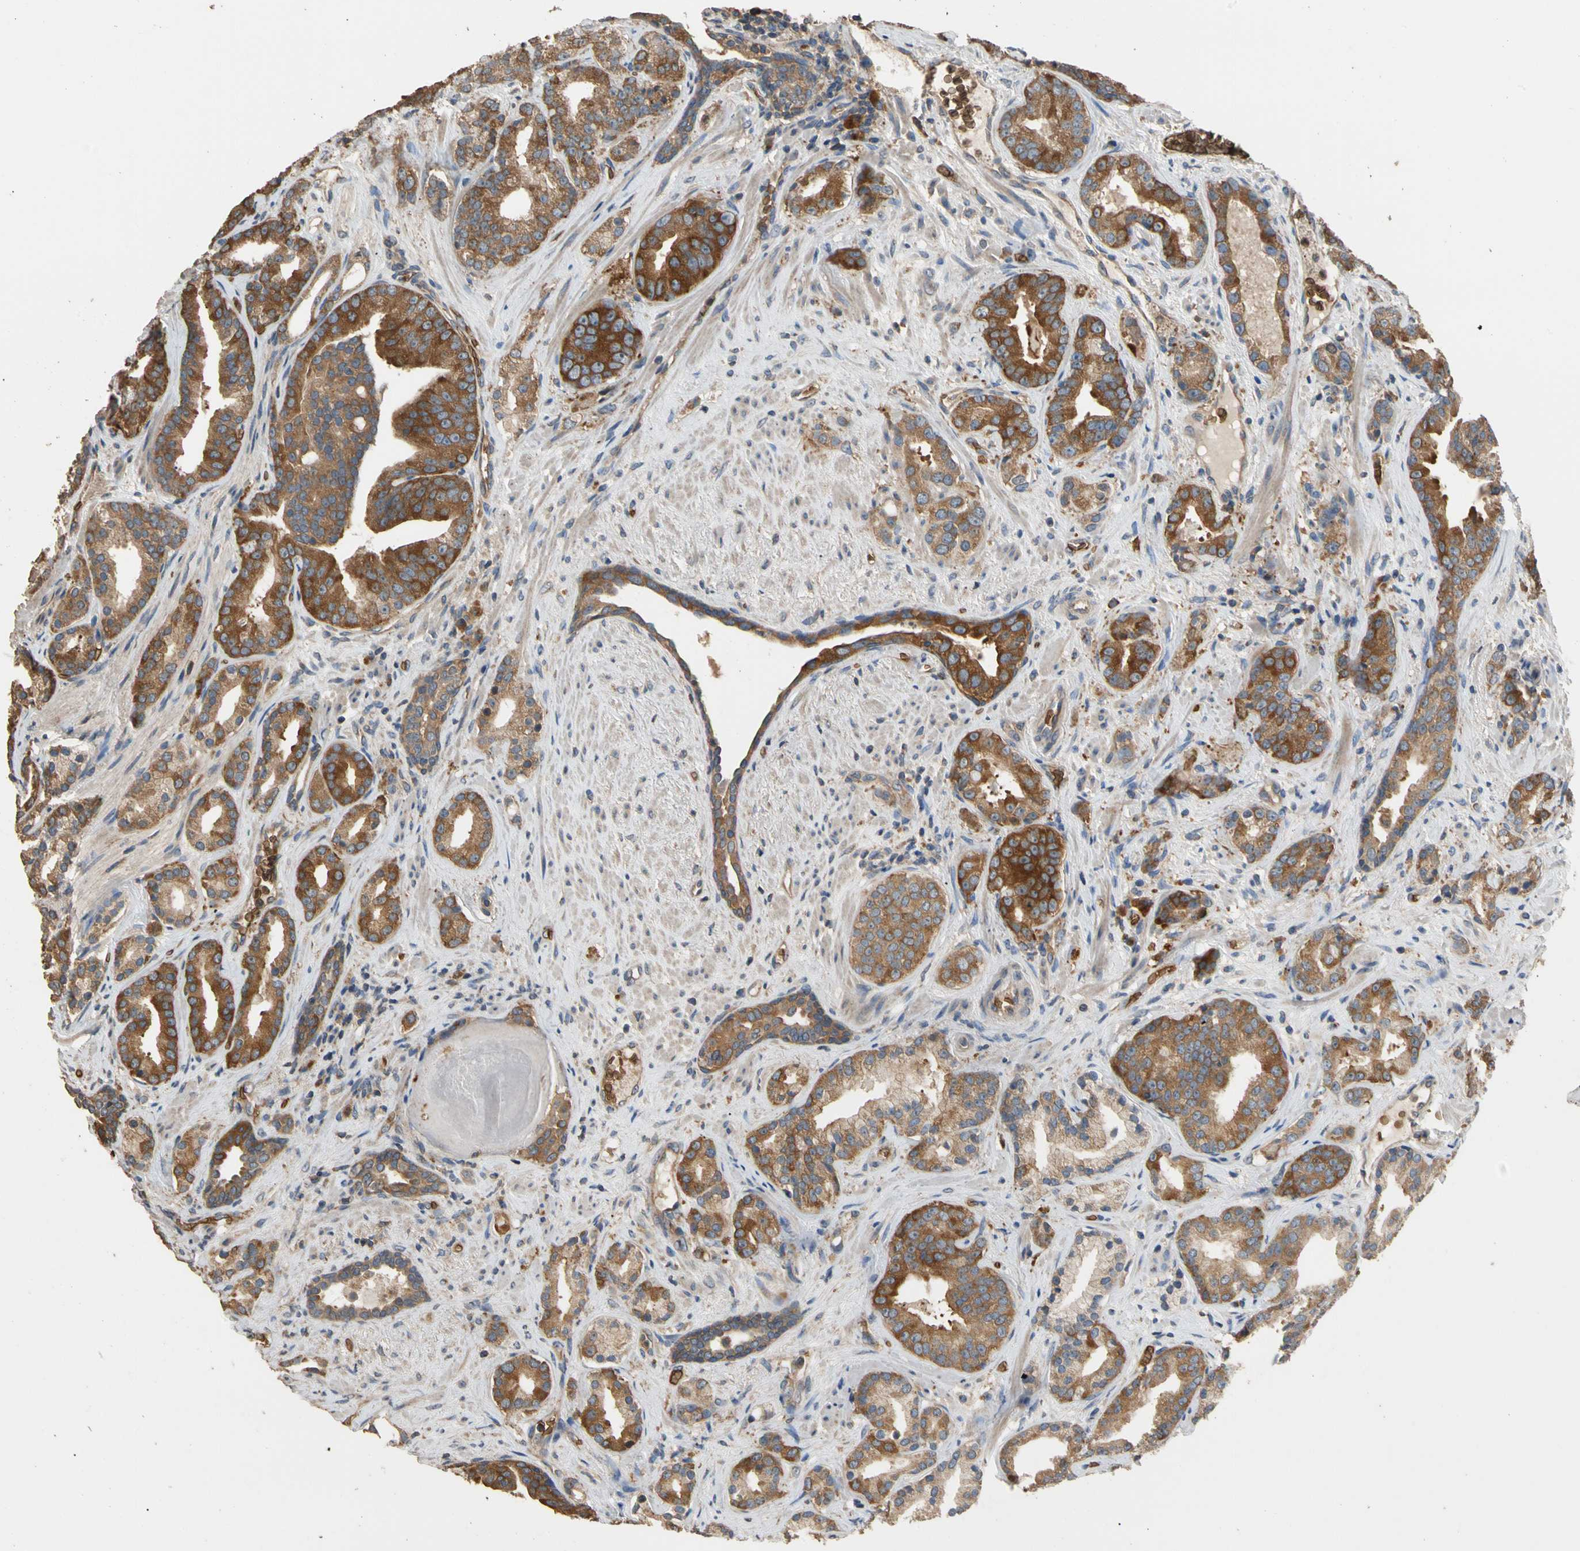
{"staining": {"intensity": "strong", "quantity": ">75%", "location": "cytoplasmic/membranous"}, "tissue": "prostate cancer", "cell_type": "Tumor cells", "image_type": "cancer", "snomed": [{"axis": "morphology", "description": "Adenocarcinoma, Low grade"}, {"axis": "topography", "description": "Prostate"}], "caption": "A brown stain highlights strong cytoplasmic/membranous staining of a protein in human prostate cancer (low-grade adenocarcinoma) tumor cells. The protein of interest is shown in brown color, while the nuclei are stained blue.", "gene": "RIOK2", "patient": {"sex": "male", "age": 63}}